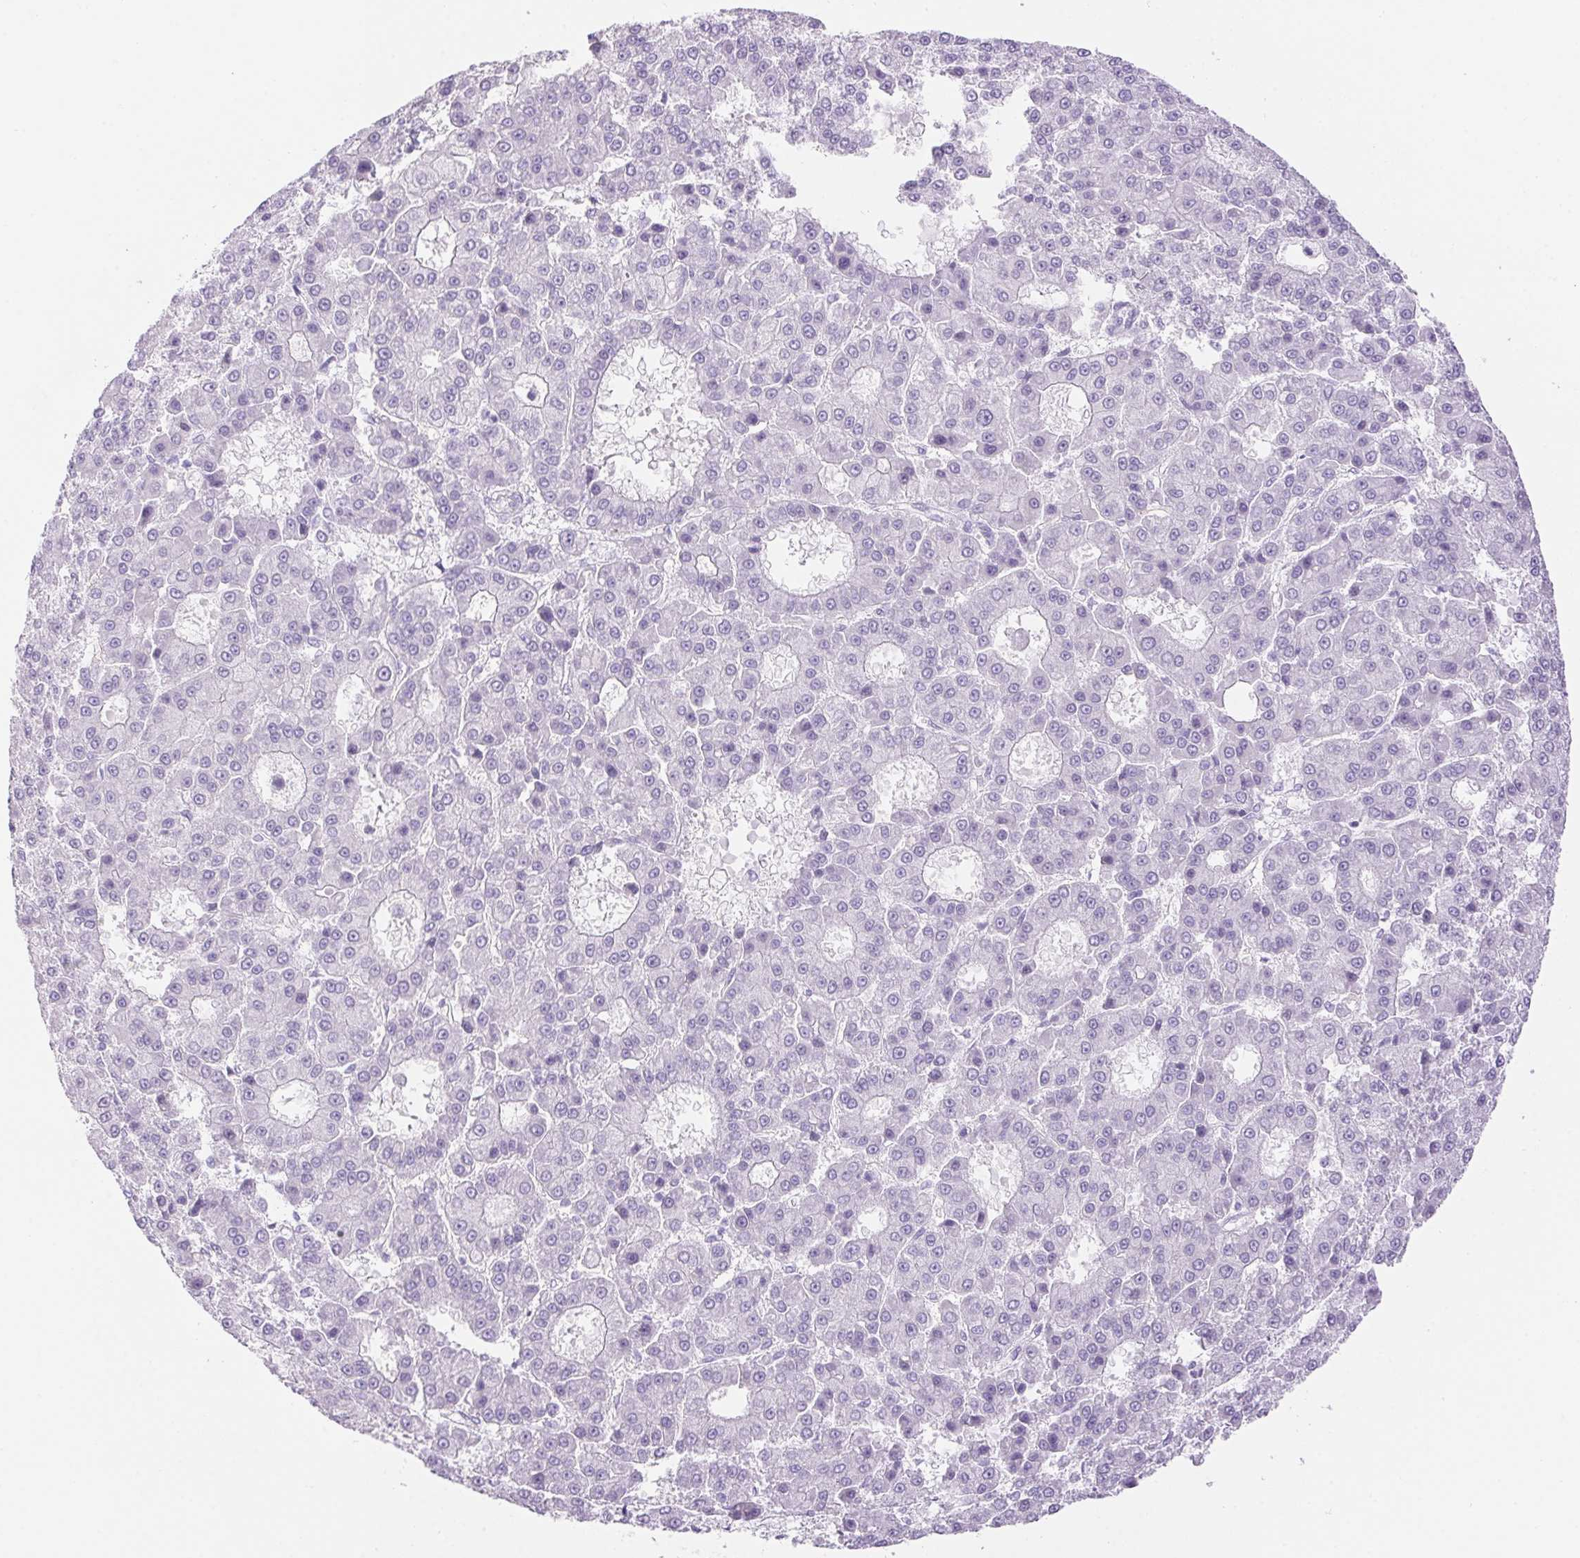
{"staining": {"intensity": "negative", "quantity": "none", "location": "none"}, "tissue": "liver cancer", "cell_type": "Tumor cells", "image_type": "cancer", "snomed": [{"axis": "morphology", "description": "Carcinoma, Hepatocellular, NOS"}, {"axis": "topography", "description": "Liver"}], "caption": "High power microscopy micrograph of an IHC photomicrograph of liver cancer, revealing no significant staining in tumor cells. (DAB (3,3'-diaminobenzidine) immunohistochemistry (IHC), high magnification).", "gene": "ERP27", "patient": {"sex": "male", "age": 70}}